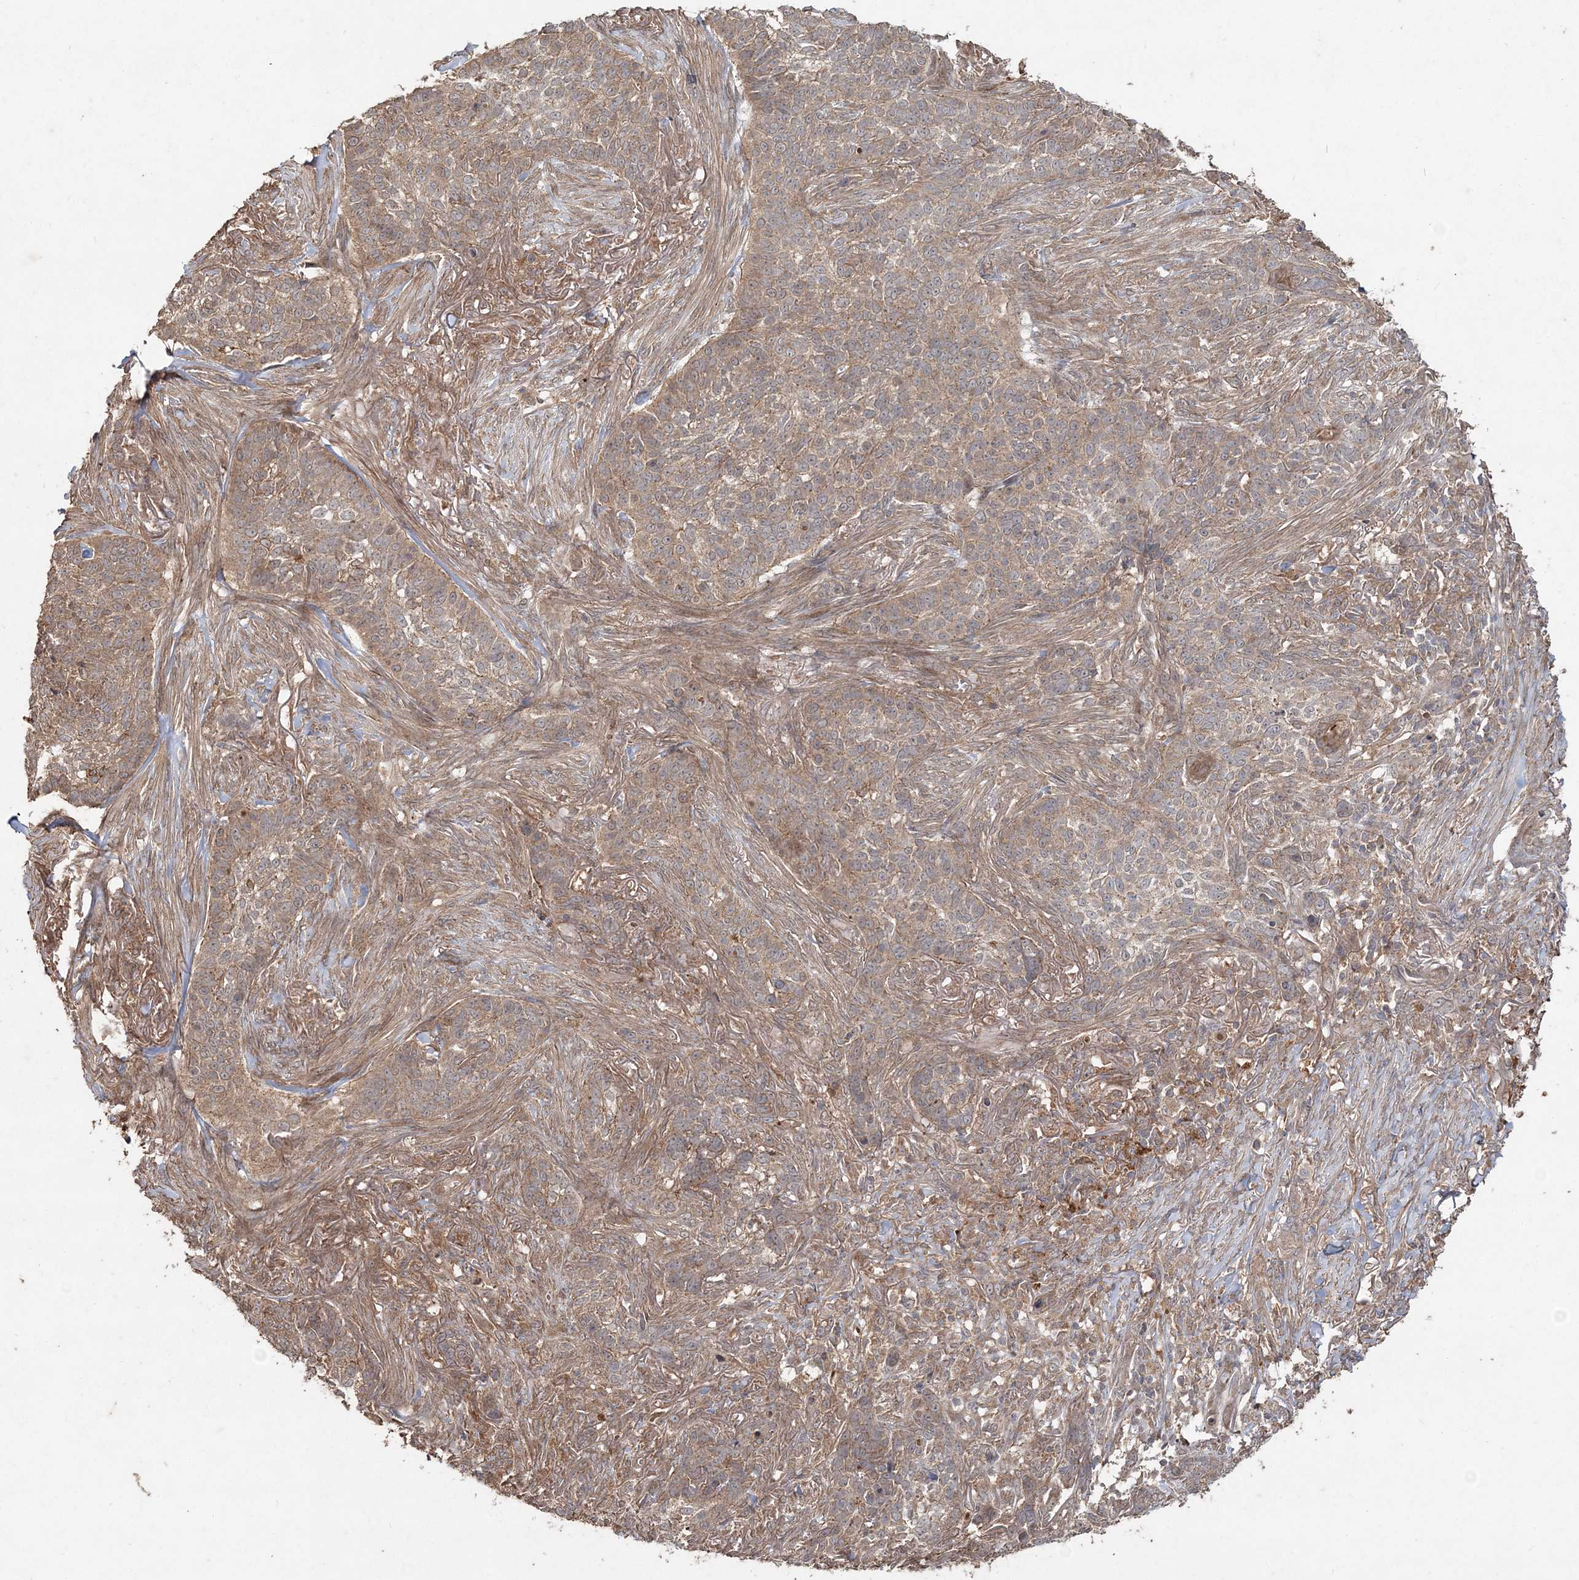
{"staining": {"intensity": "weak", "quantity": ">75%", "location": "cytoplasmic/membranous"}, "tissue": "skin cancer", "cell_type": "Tumor cells", "image_type": "cancer", "snomed": [{"axis": "morphology", "description": "Basal cell carcinoma"}, {"axis": "topography", "description": "Skin"}], "caption": "An image of basal cell carcinoma (skin) stained for a protein exhibits weak cytoplasmic/membranous brown staining in tumor cells.", "gene": "SPRY1", "patient": {"sex": "male", "age": 85}}